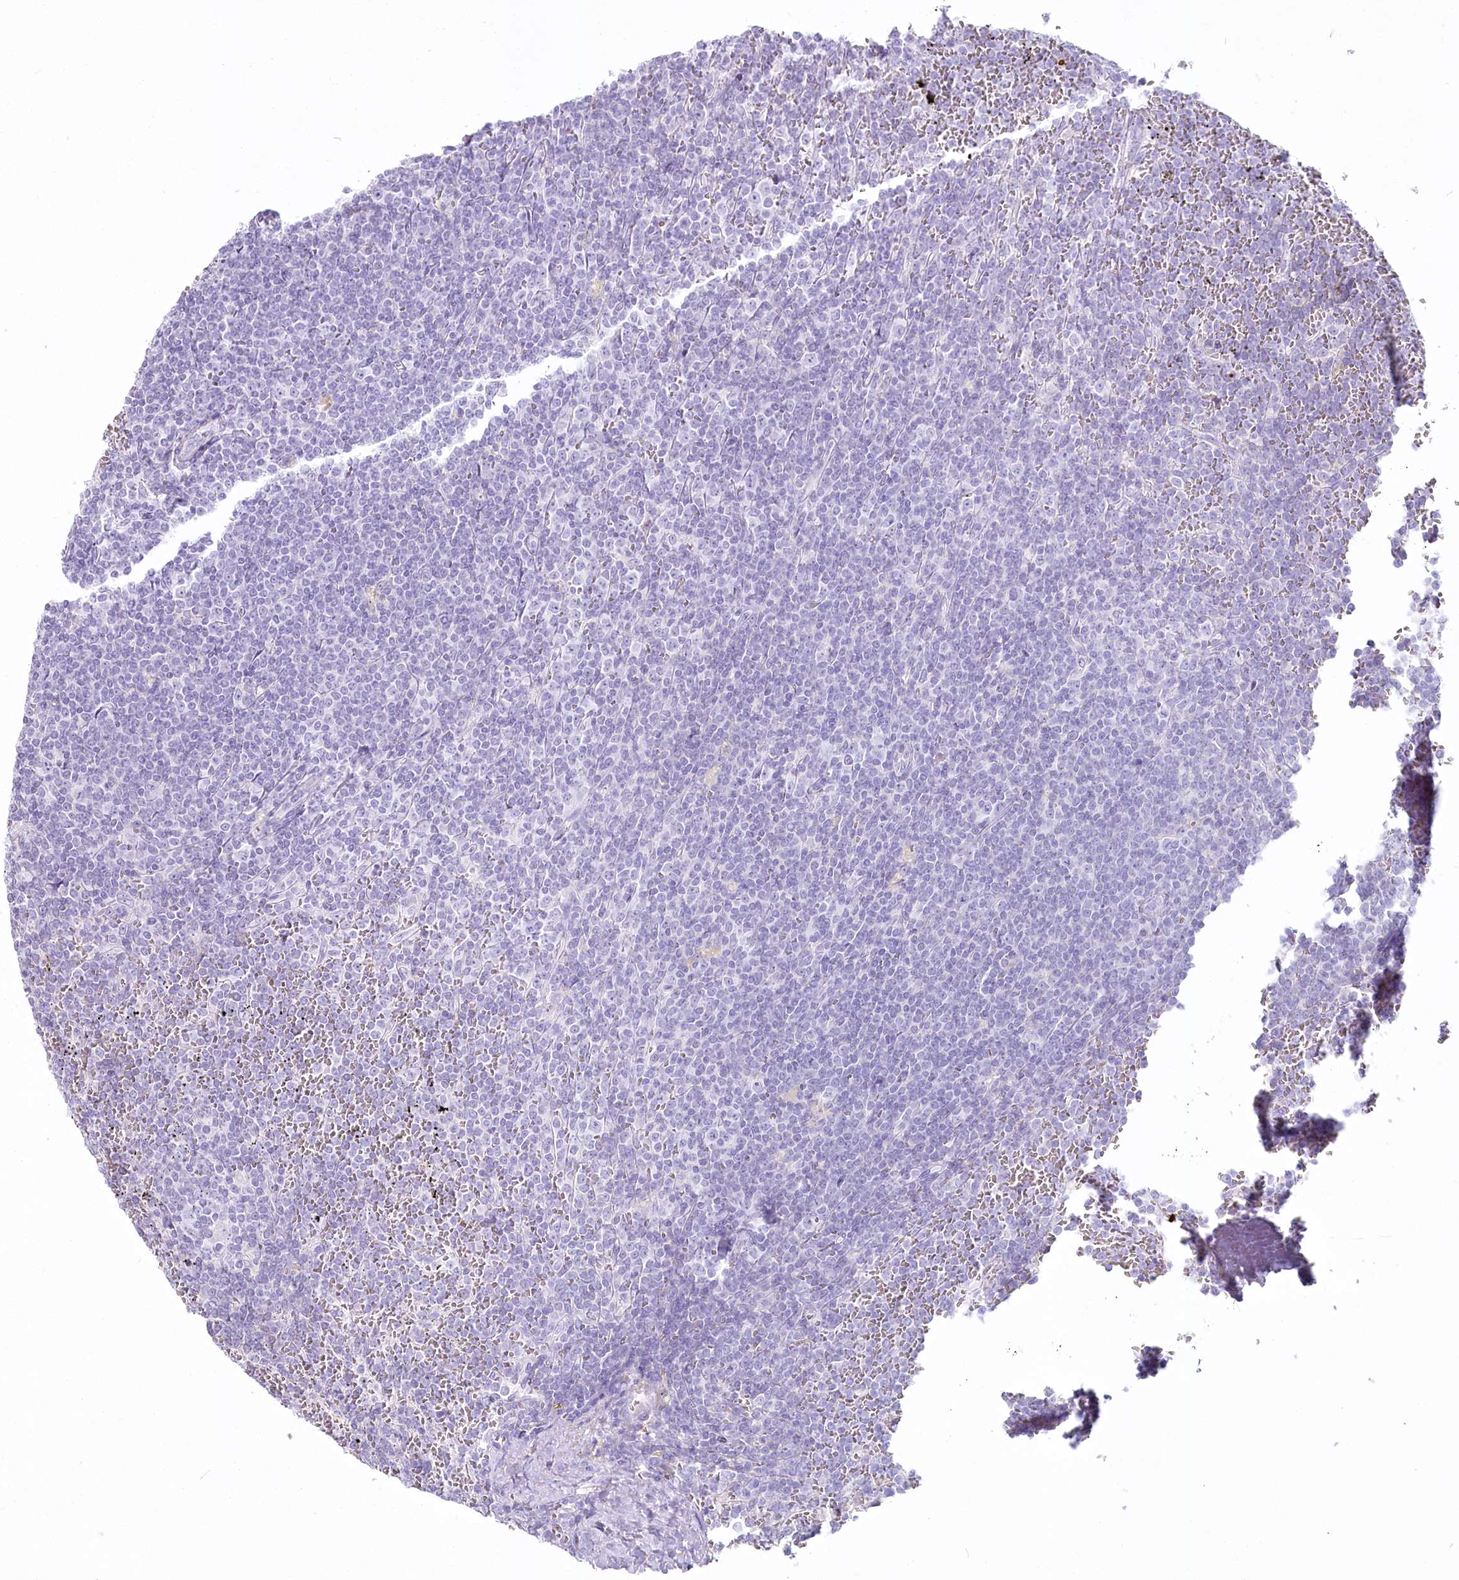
{"staining": {"intensity": "negative", "quantity": "none", "location": "none"}, "tissue": "lymphoma", "cell_type": "Tumor cells", "image_type": "cancer", "snomed": [{"axis": "morphology", "description": "Malignant lymphoma, non-Hodgkin's type, Low grade"}, {"axis": "topography", "description": "Spleen"}], "caption": "Immunohistochemistry of lymphoma demonstrates no positivity in tumor cells.", "gene": "IFIT5", "patient": {"sex": "female", "age": 19}}